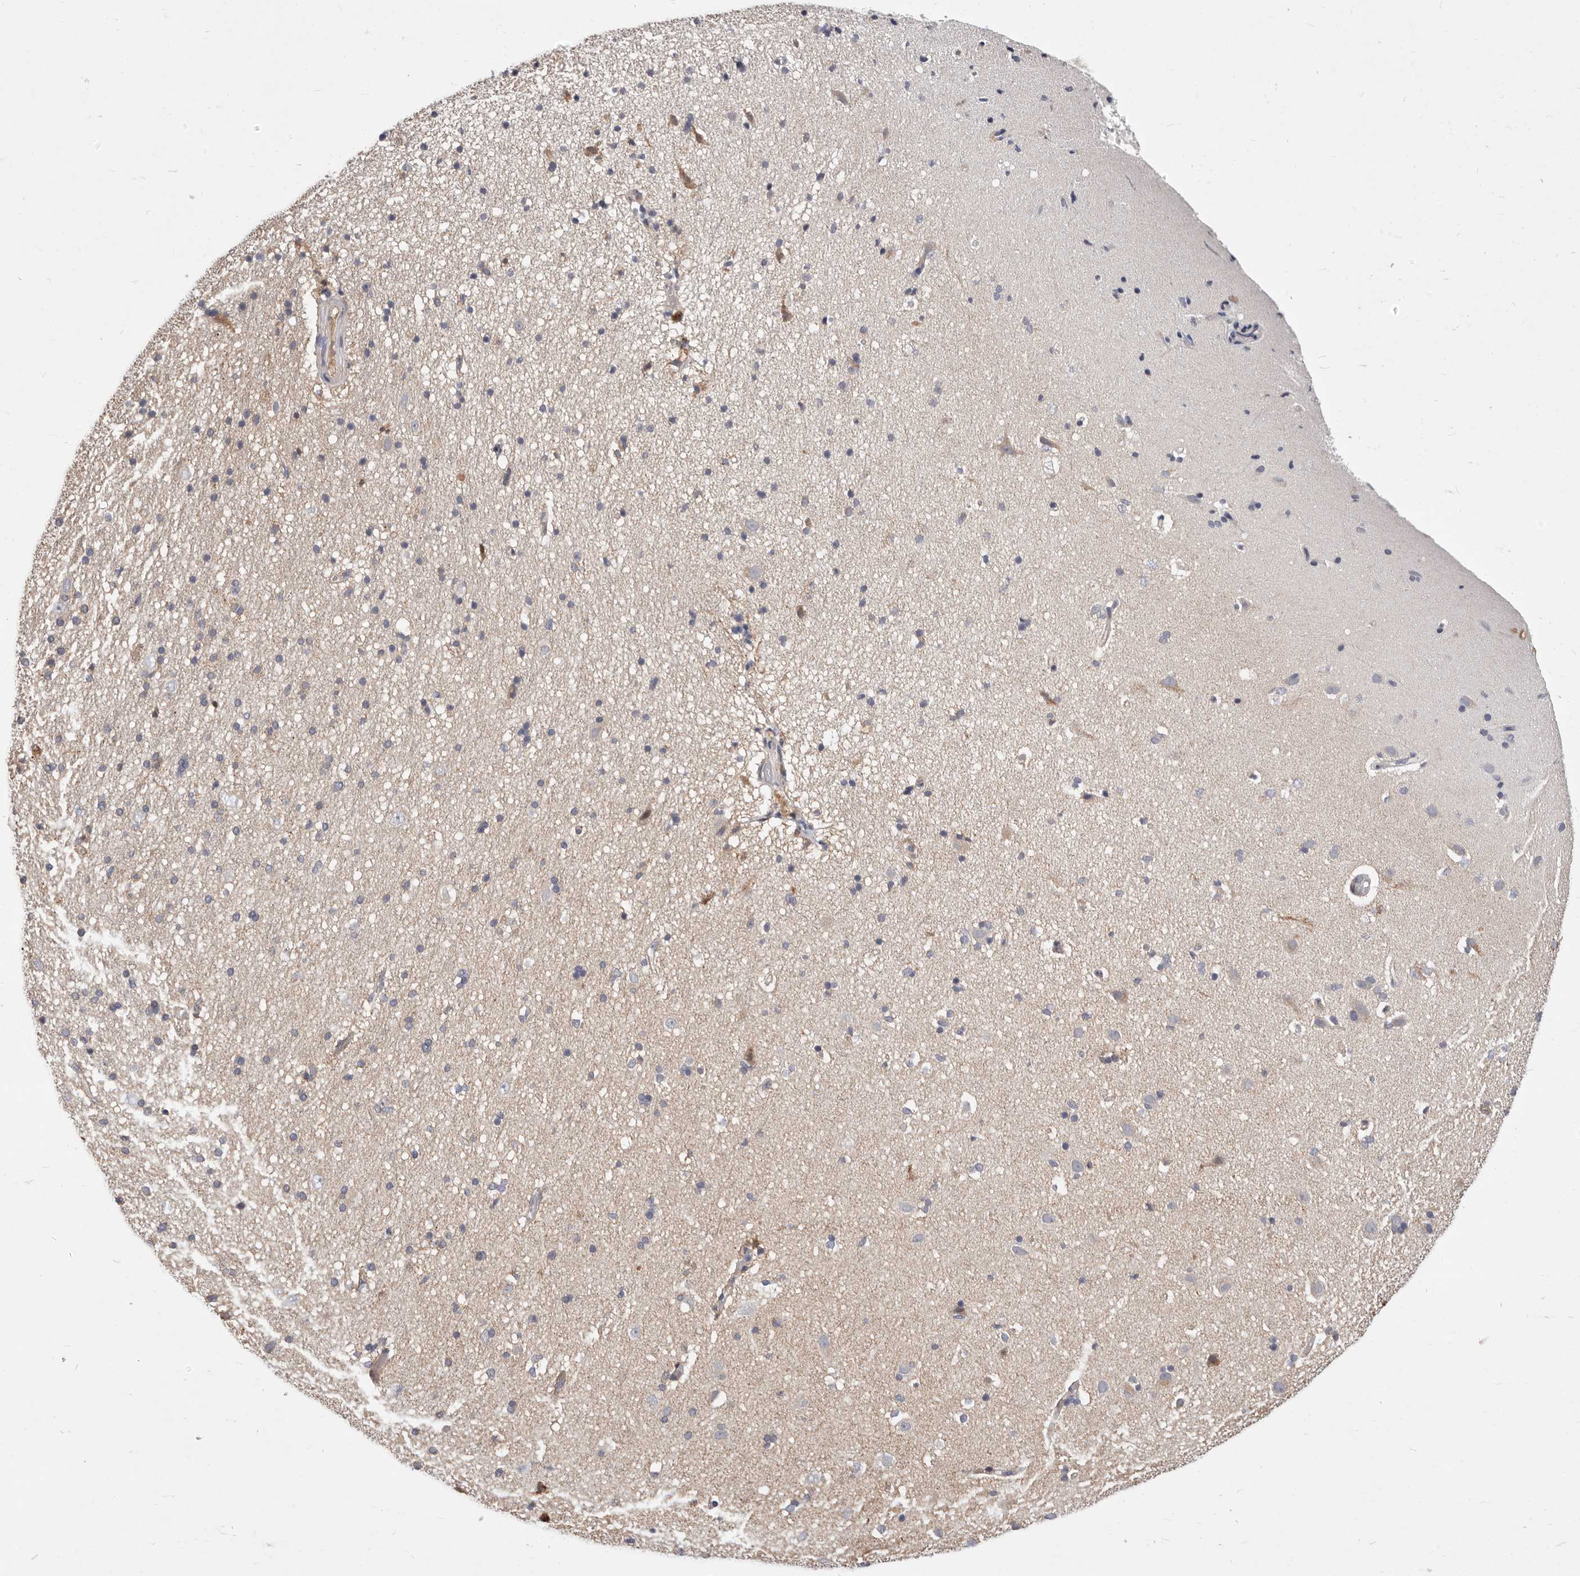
{"staining": {"intensity": "negative", "quantity": "none", "location": "none"}, "tissue": "cerebral cortex", "cell_type": "Endothelial cells", "image_type": "normal", "snomed": [{"axis": "morphology", "description": "Normal tissue, NOS"}, {"axis": "topography", "description": "Cerebral cortex"}], "caption": "Micrograph shows no significant protein staining in endothelial cells of benign cerebral cortex. (DAB (3,3'-diaminobenzidine) immunohistochemistry visualized using brightfield microscopy, high magnification).", "gene": "TOR3A", "patient": {"sex": "male", "age": 34}}